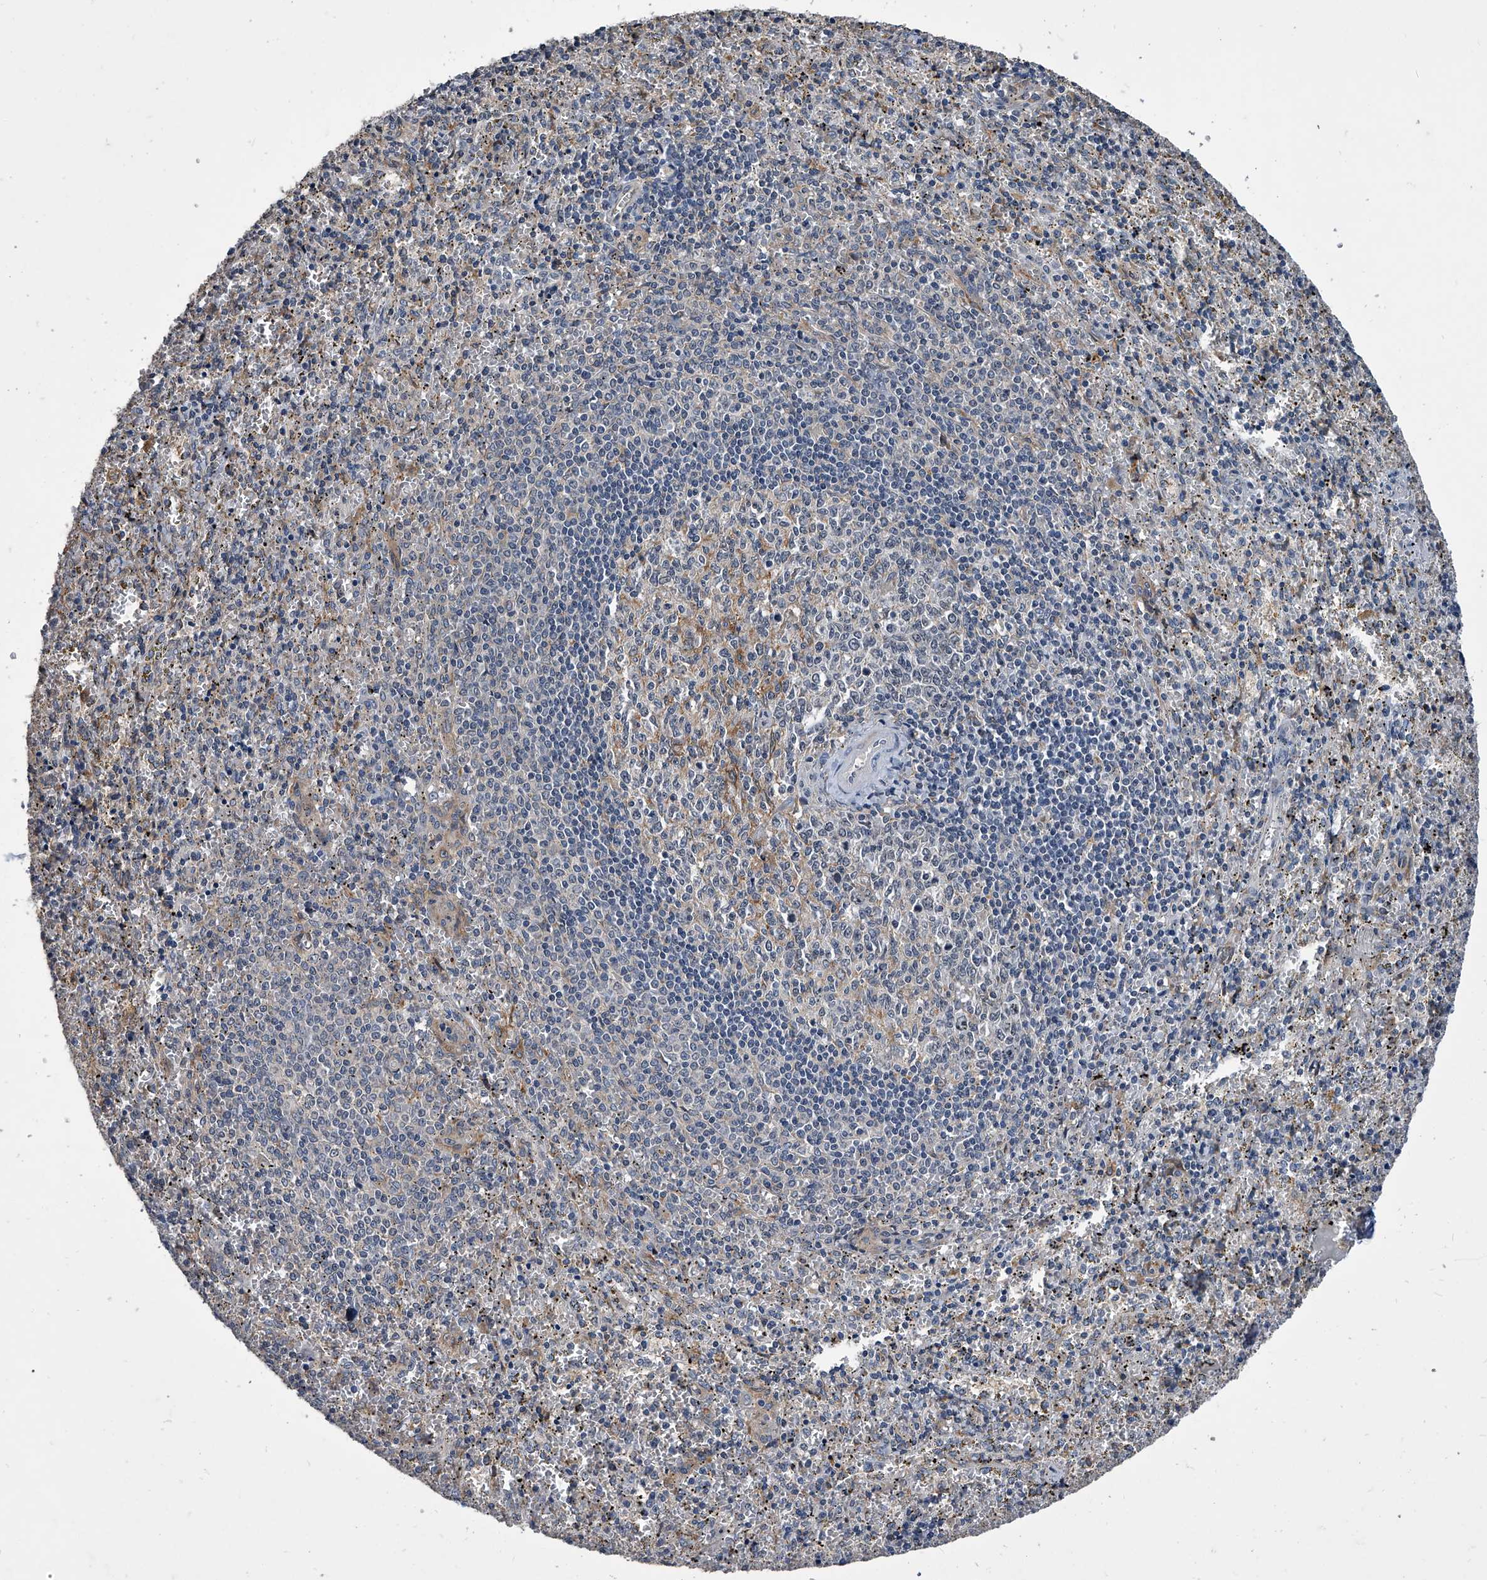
{"staining": {"intensity": "negative", "quantity": "none", "location": "none"}, "tissue": "spleen", "cell_type": "Cells in red pulp", "image_type": "normal", "snomed": [{"axis": "morphology", "description": "Normal tissue, NOS"}, {"axis": "topography", "description": "Spleen"}], "caption": "A high-resolution image shows immunohistochemistry (IHC) staining of unremarkable spleen, which shows no significant staining in cells in red pulp.", "gene": "MAP4K3", "patient": {"sex": "male", "age": 11}}